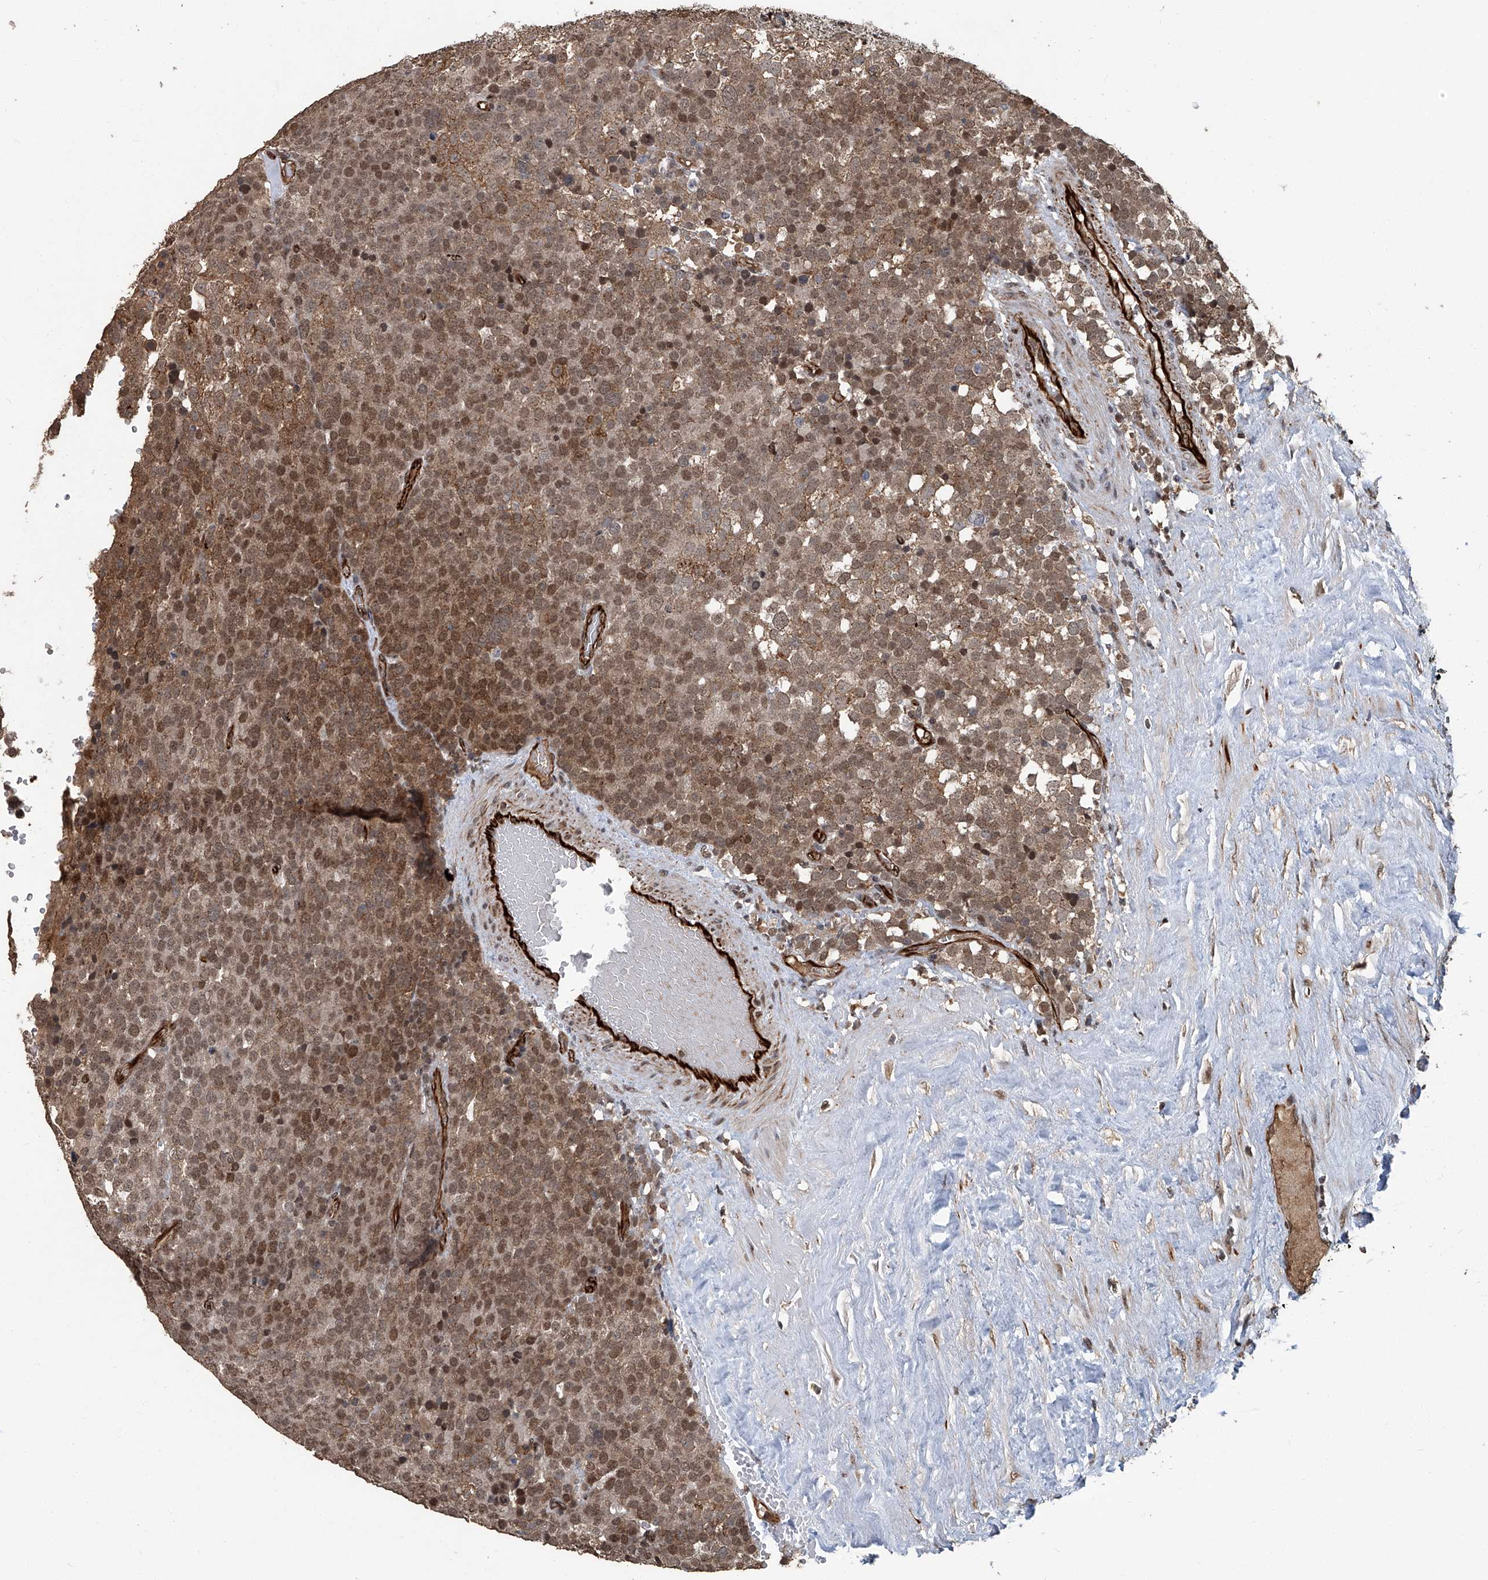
{"staining": {"intensity": "moderate", "quantity": ">75%", "location": "cytoplasmic/membranous,nuclear"}, "tissue": "testis cancer", "cell_type": "Tumor cells", "image_type": "cancer", "snomed": [{"axis": "morphology", "description": "Seminoma, NOS"}, {"axis": "topography", "description": "Testis"}], "caption": "Seminoma (testis) was stained to show a protein in brown. There is medium levels of moderate cytoplasmic/membranous and nuclear expression in about >75% of tumor cells.", "gene": "GPR132", "patient": {"sex": "male", "age": 71}}